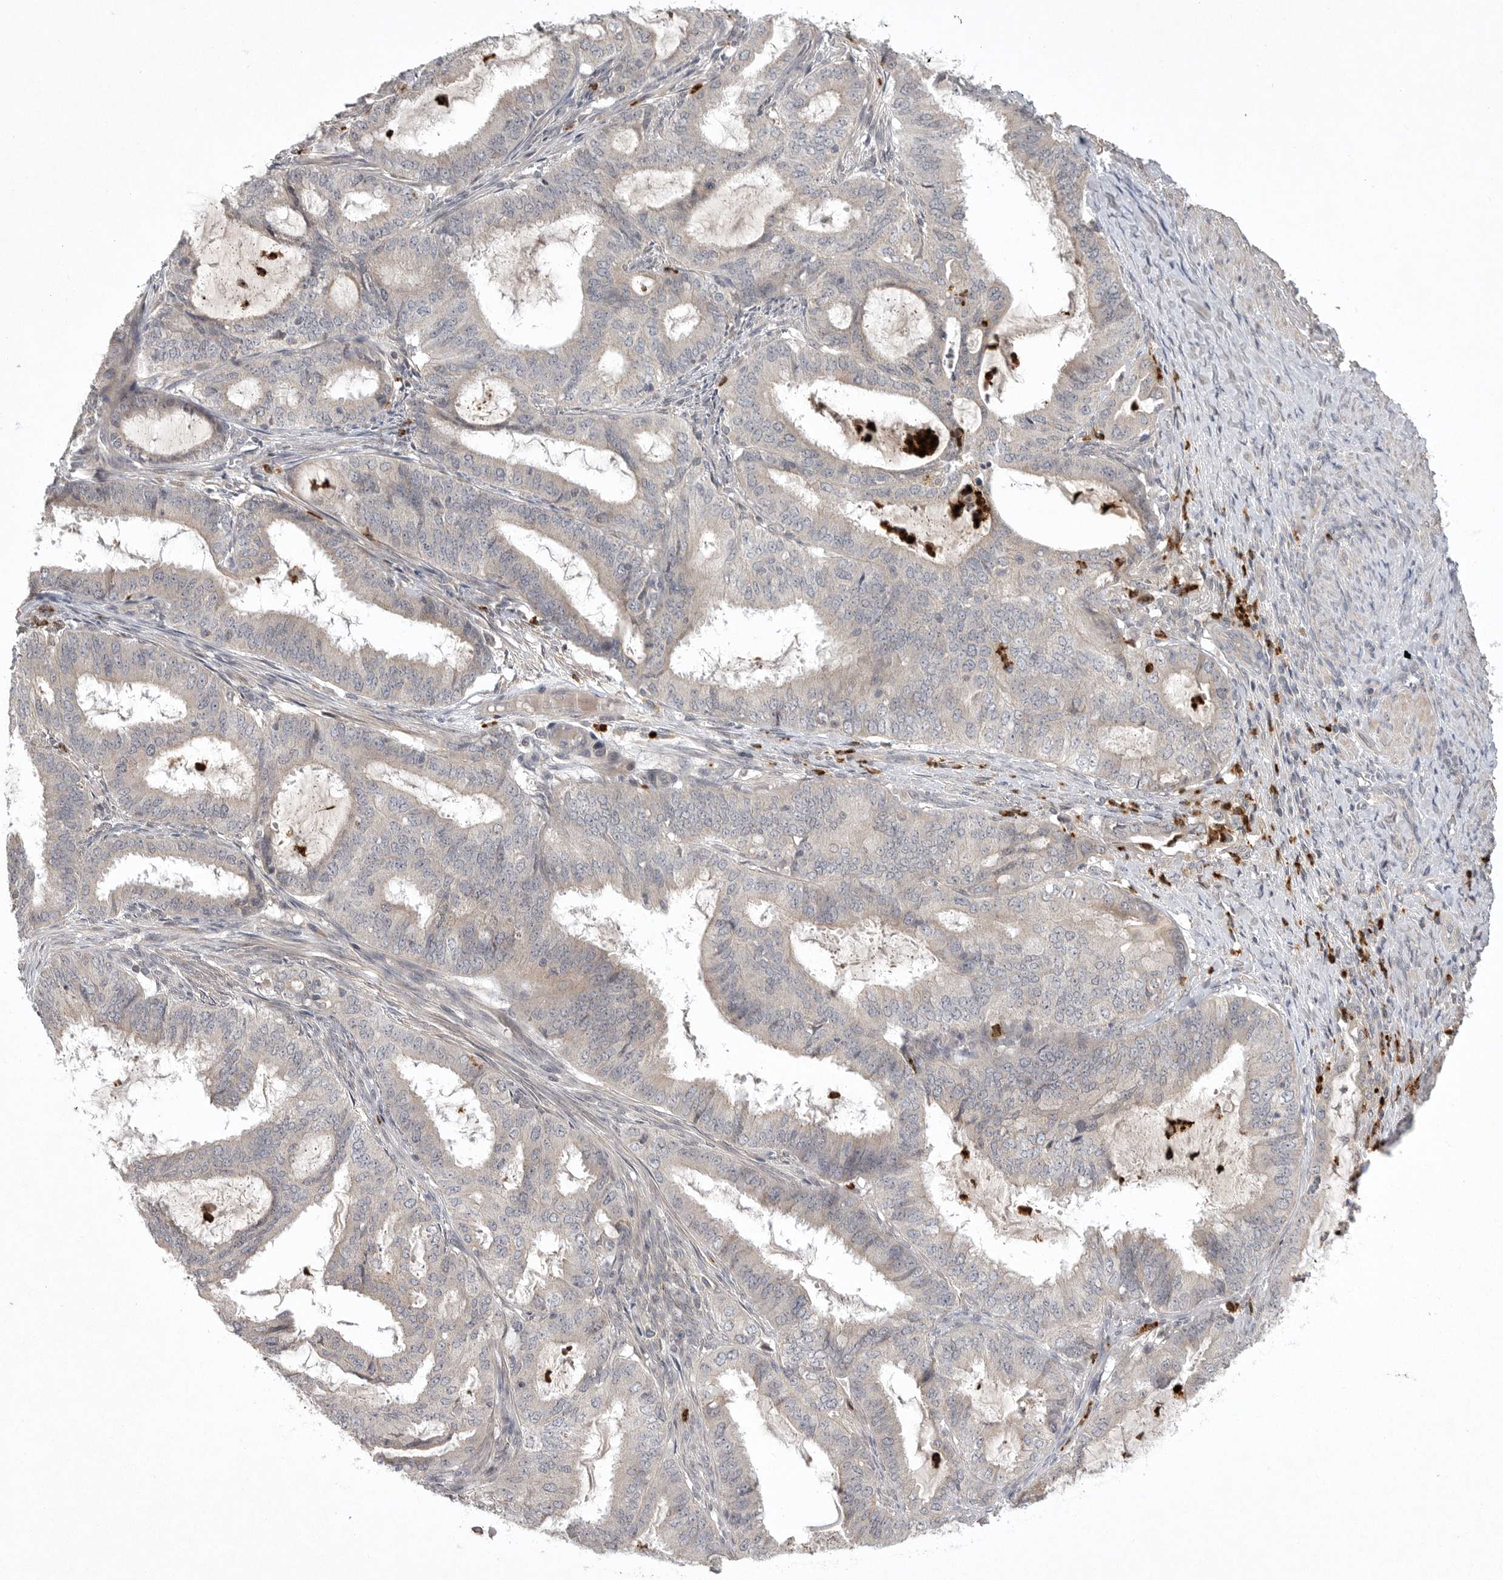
{"staining": {"intensity": "negative", "quantity": "none", "location": "none"}, "tissue": "endometrial cancer", "cell_type": "Tumor cells", "image_type": "cancer", "snomed": [{"axis": "morphology", "description": "Adenocarcinoma, NOS"}, {"axis": "topography", "description": "Endometrium"}], "caption": "This is a image of immunohistochemistry staining of endometrial cancer, which shows no staining in tumor cells.", "gene": "UBE3D", "patient": {"sex": "female", "age": 51}}